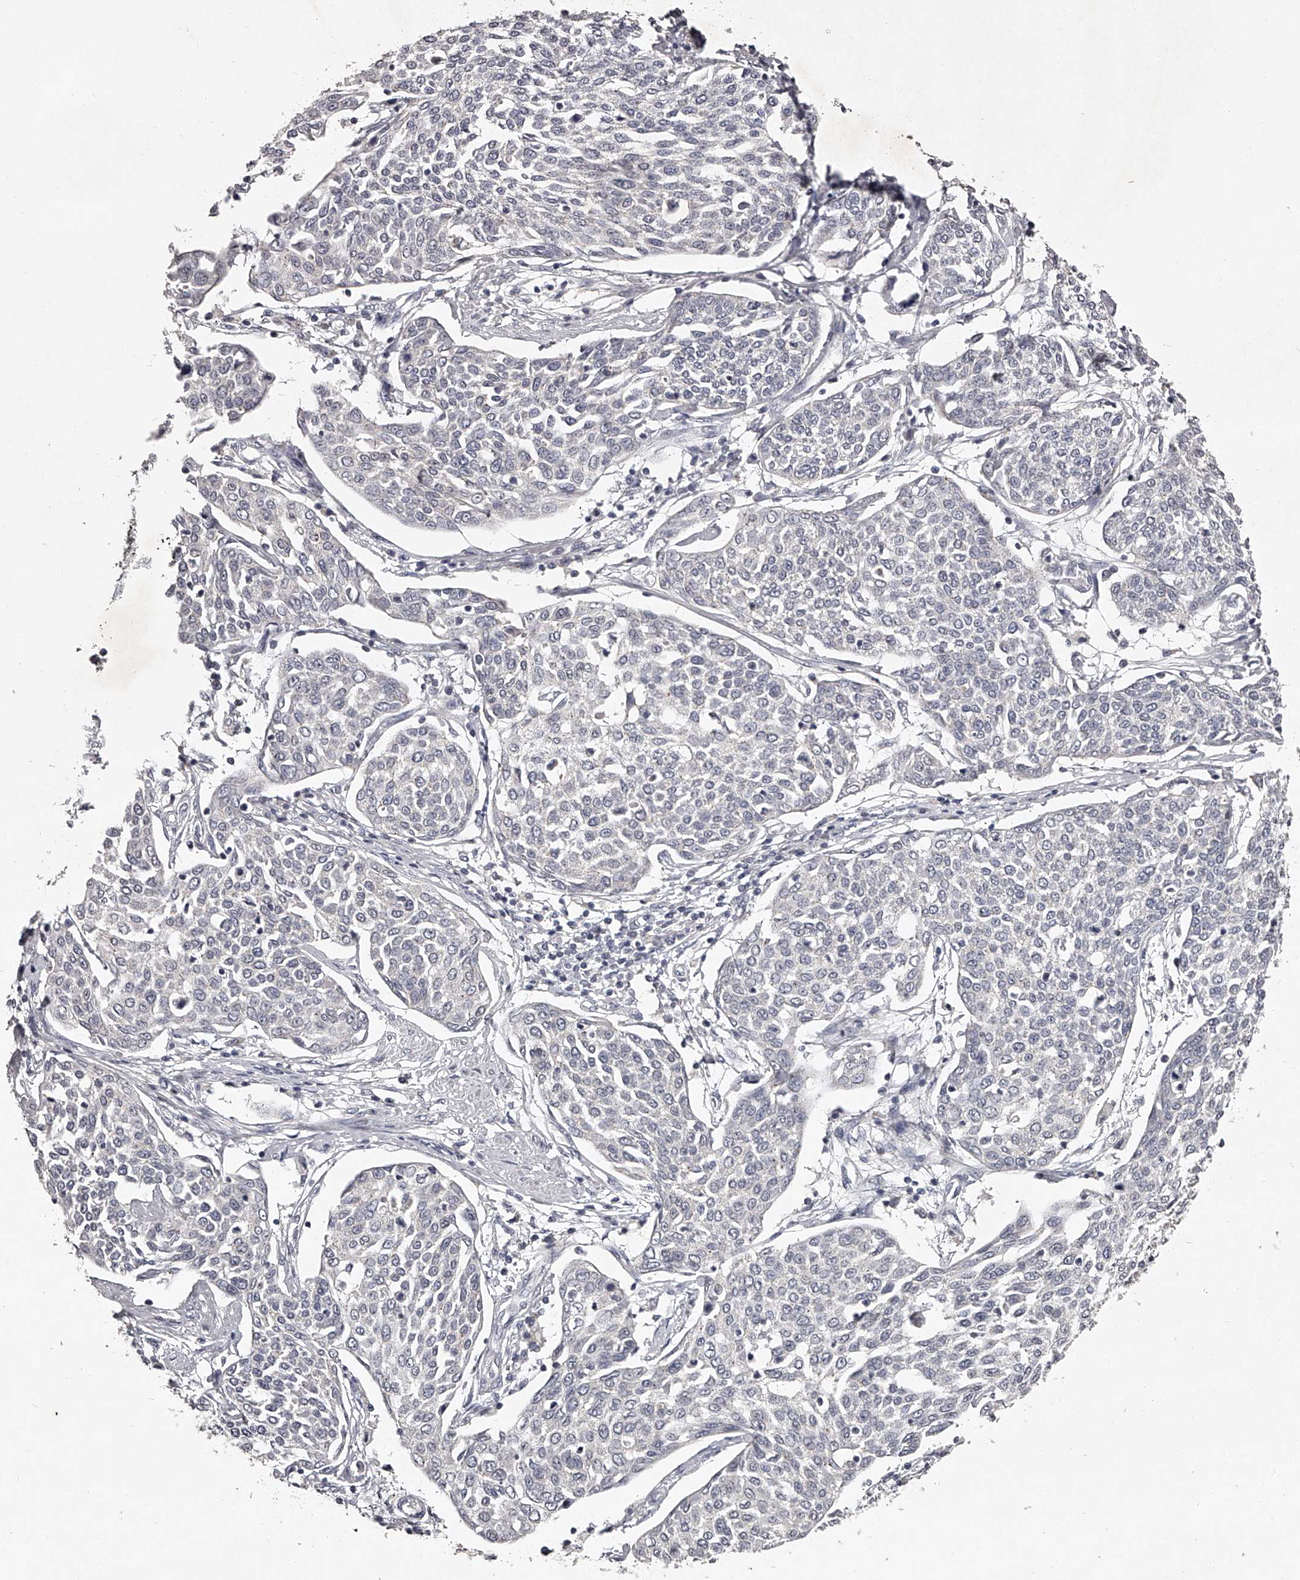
{"staining": {"intensity": "negative", "quantity": "none", "location": "none"}, "tissue": "cervical cancer", "cell_type": "Tumor cells", "image_type": "cancer", "snomed": [{"axis": "morphology", "description": "Squamous cell carcinoma, NOS"}, {"axis": "topography", "description": "Cervix"}], "caption": "A high-resolution micrograph shows immunohistochemistry (IHC) staining of cervical cancer (squamous cell carcinoma), which displays no significant staining in tumor cells.", "gene": "NT5DC1", "patient": {"sex": "female", "age": 34}}